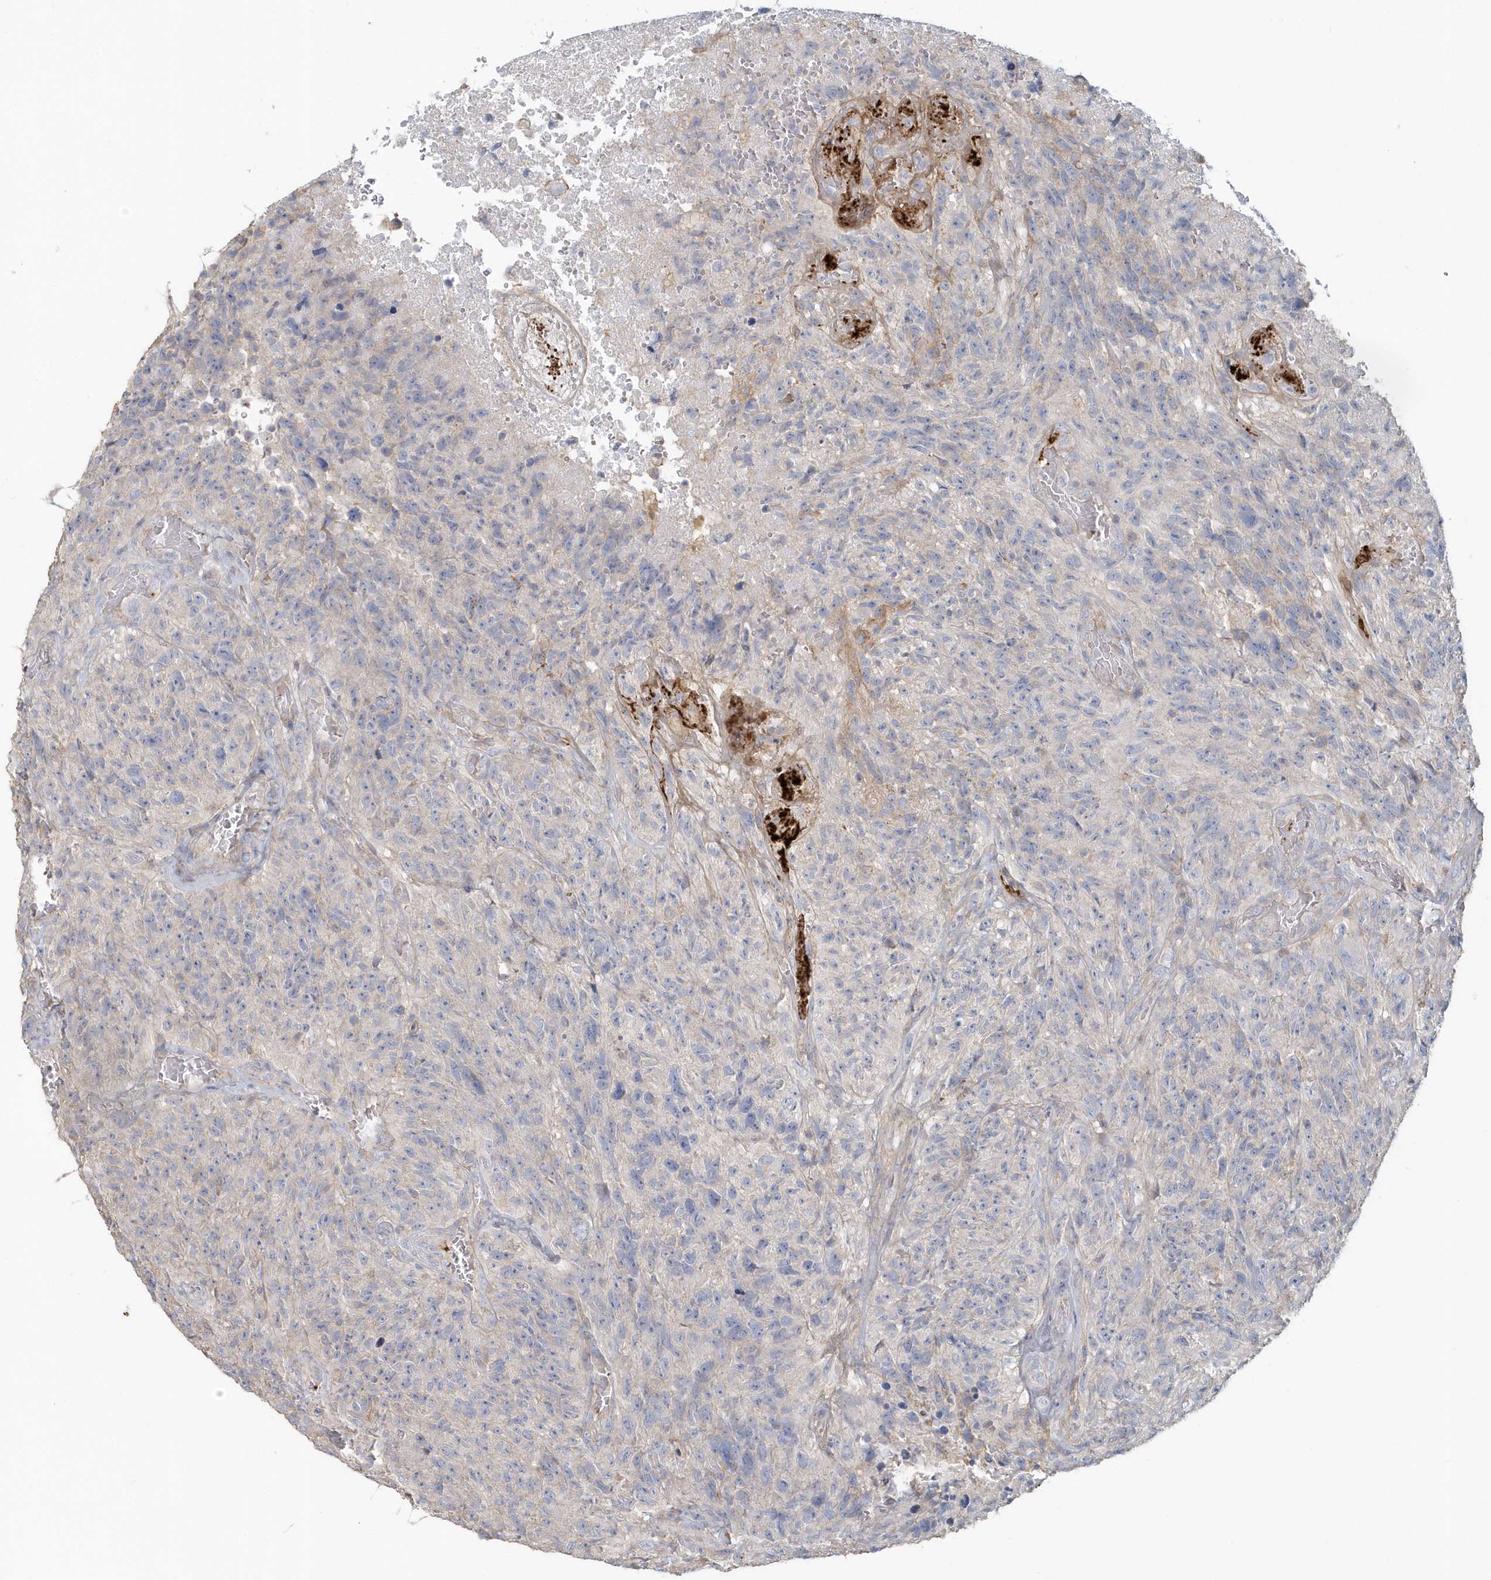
{"staining": {"intensity": "negative", "quantity": "none", "location": "none"}, "tissue": "glioma", "cell_type": "Tumor cells", "image_type": "cancer", "snomed": [{"axis": "morphology", "description": "Glioma, malignant, High grade"}, {"axis": "topography", "description": "Brain"}], "caption": "Immunohistochemistry (IHC) micrograph of human glioma stained for a protein (brown), which reveals no staining in tumor cells. (Stains: DAB (3,3'-diaminobenzidine) immunohistochemistry (IHC) with hematoxylin counter stain, Microscopy: brightfield microscopy at high magnification).", "gene": "MMRN1", "patient": {"sex": "male", "age": 69}}